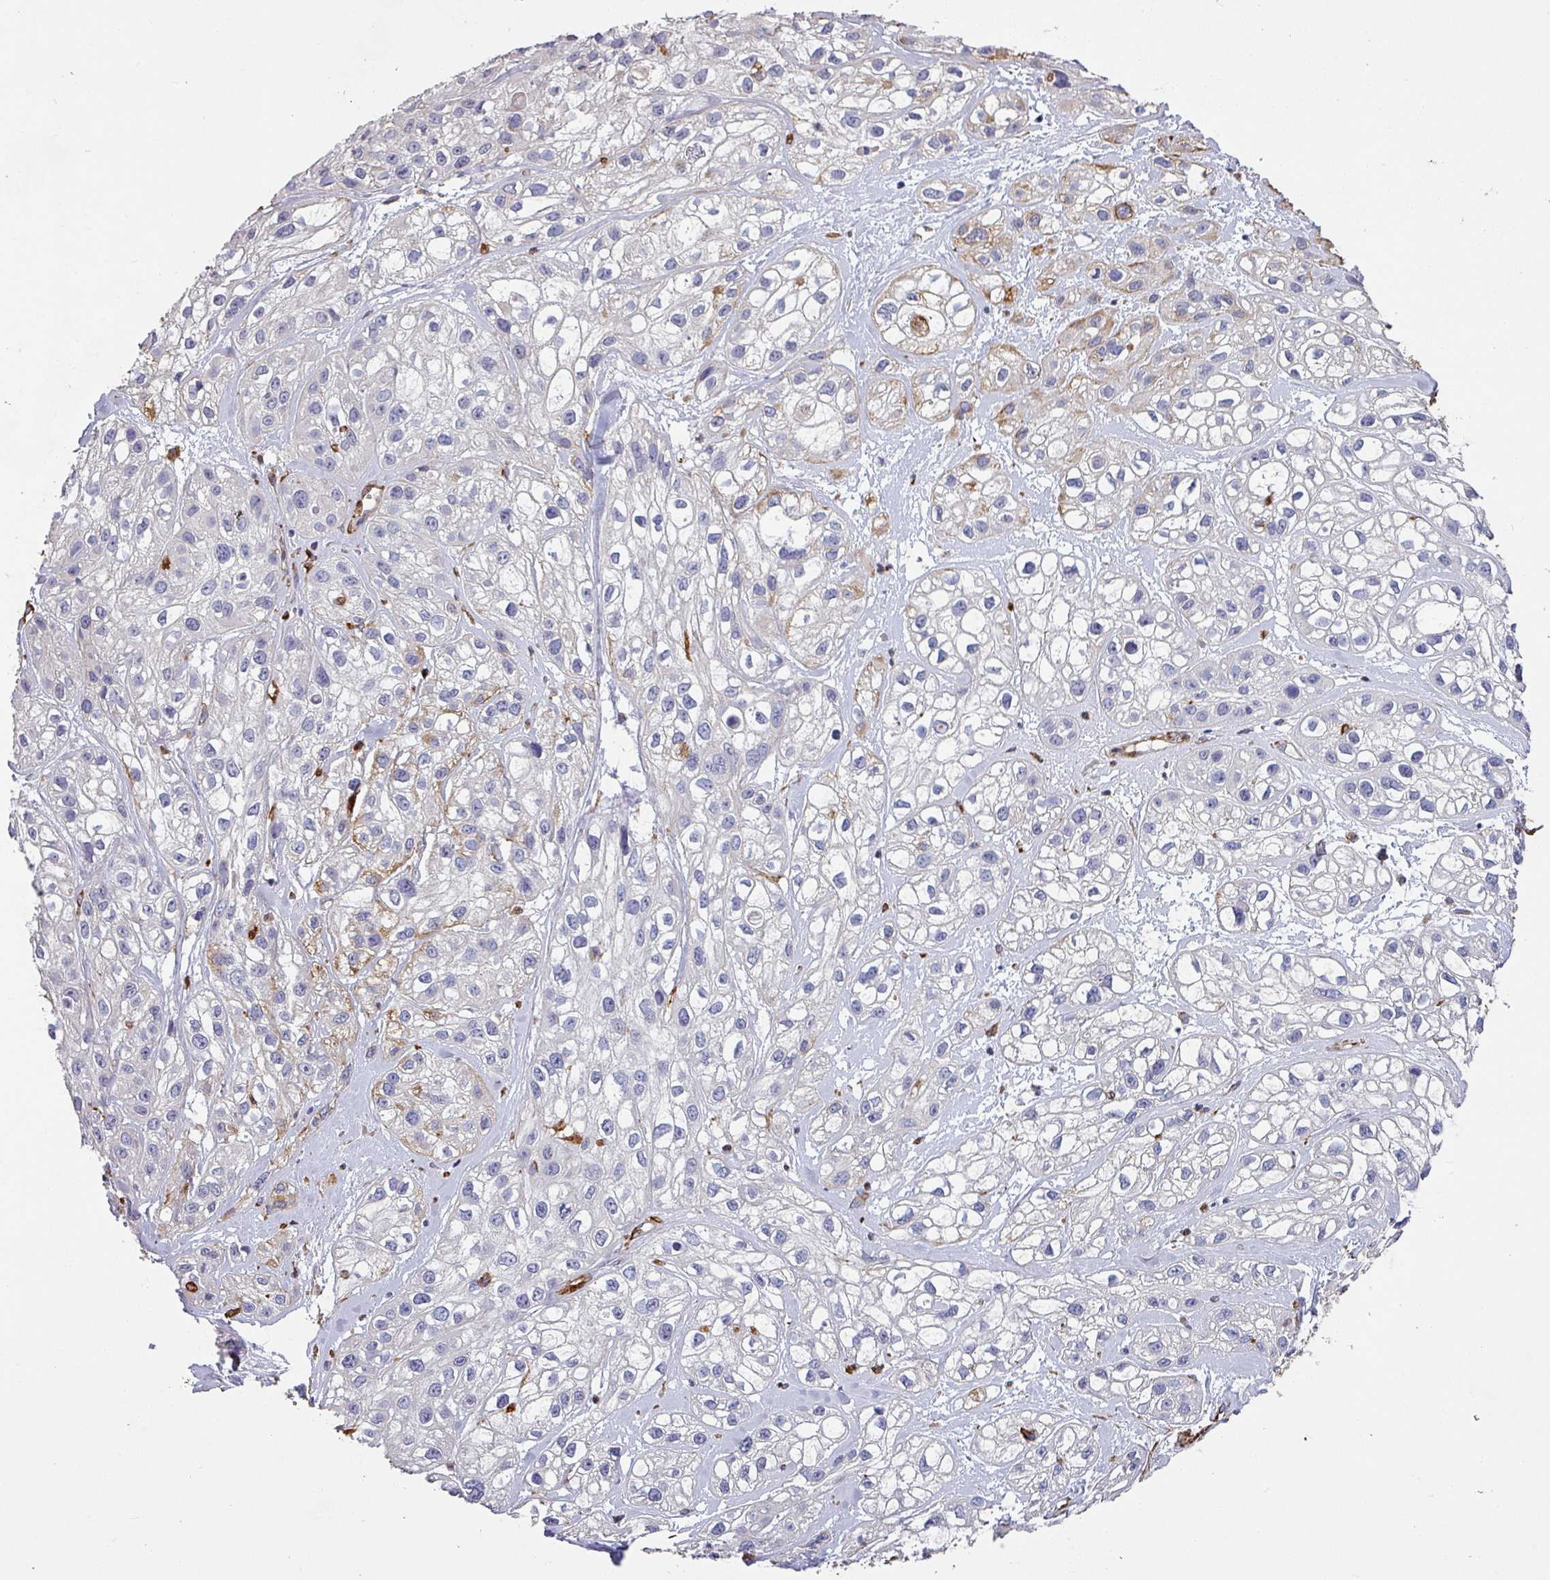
{"staining": {"intensity": "negative", "quantity": "none", "location": "none"}, "tissue": "skin cancer", "cell_type": "Tumor cells", "image_type": "cancer", "snomed": [{"axis": "morphology", "description": "Squamous cell carcinoma, NOS"}, {"axis": "topography", "description": "Skin"}], "caption": "Squamous cell carcinoma (skin) was stained to show a protein in brown. There is no significant staining in tumor cells. Nuclei are stained in blue.", "gene": "ZNF280C", "patient": {"sex": "male", "age": 82}}